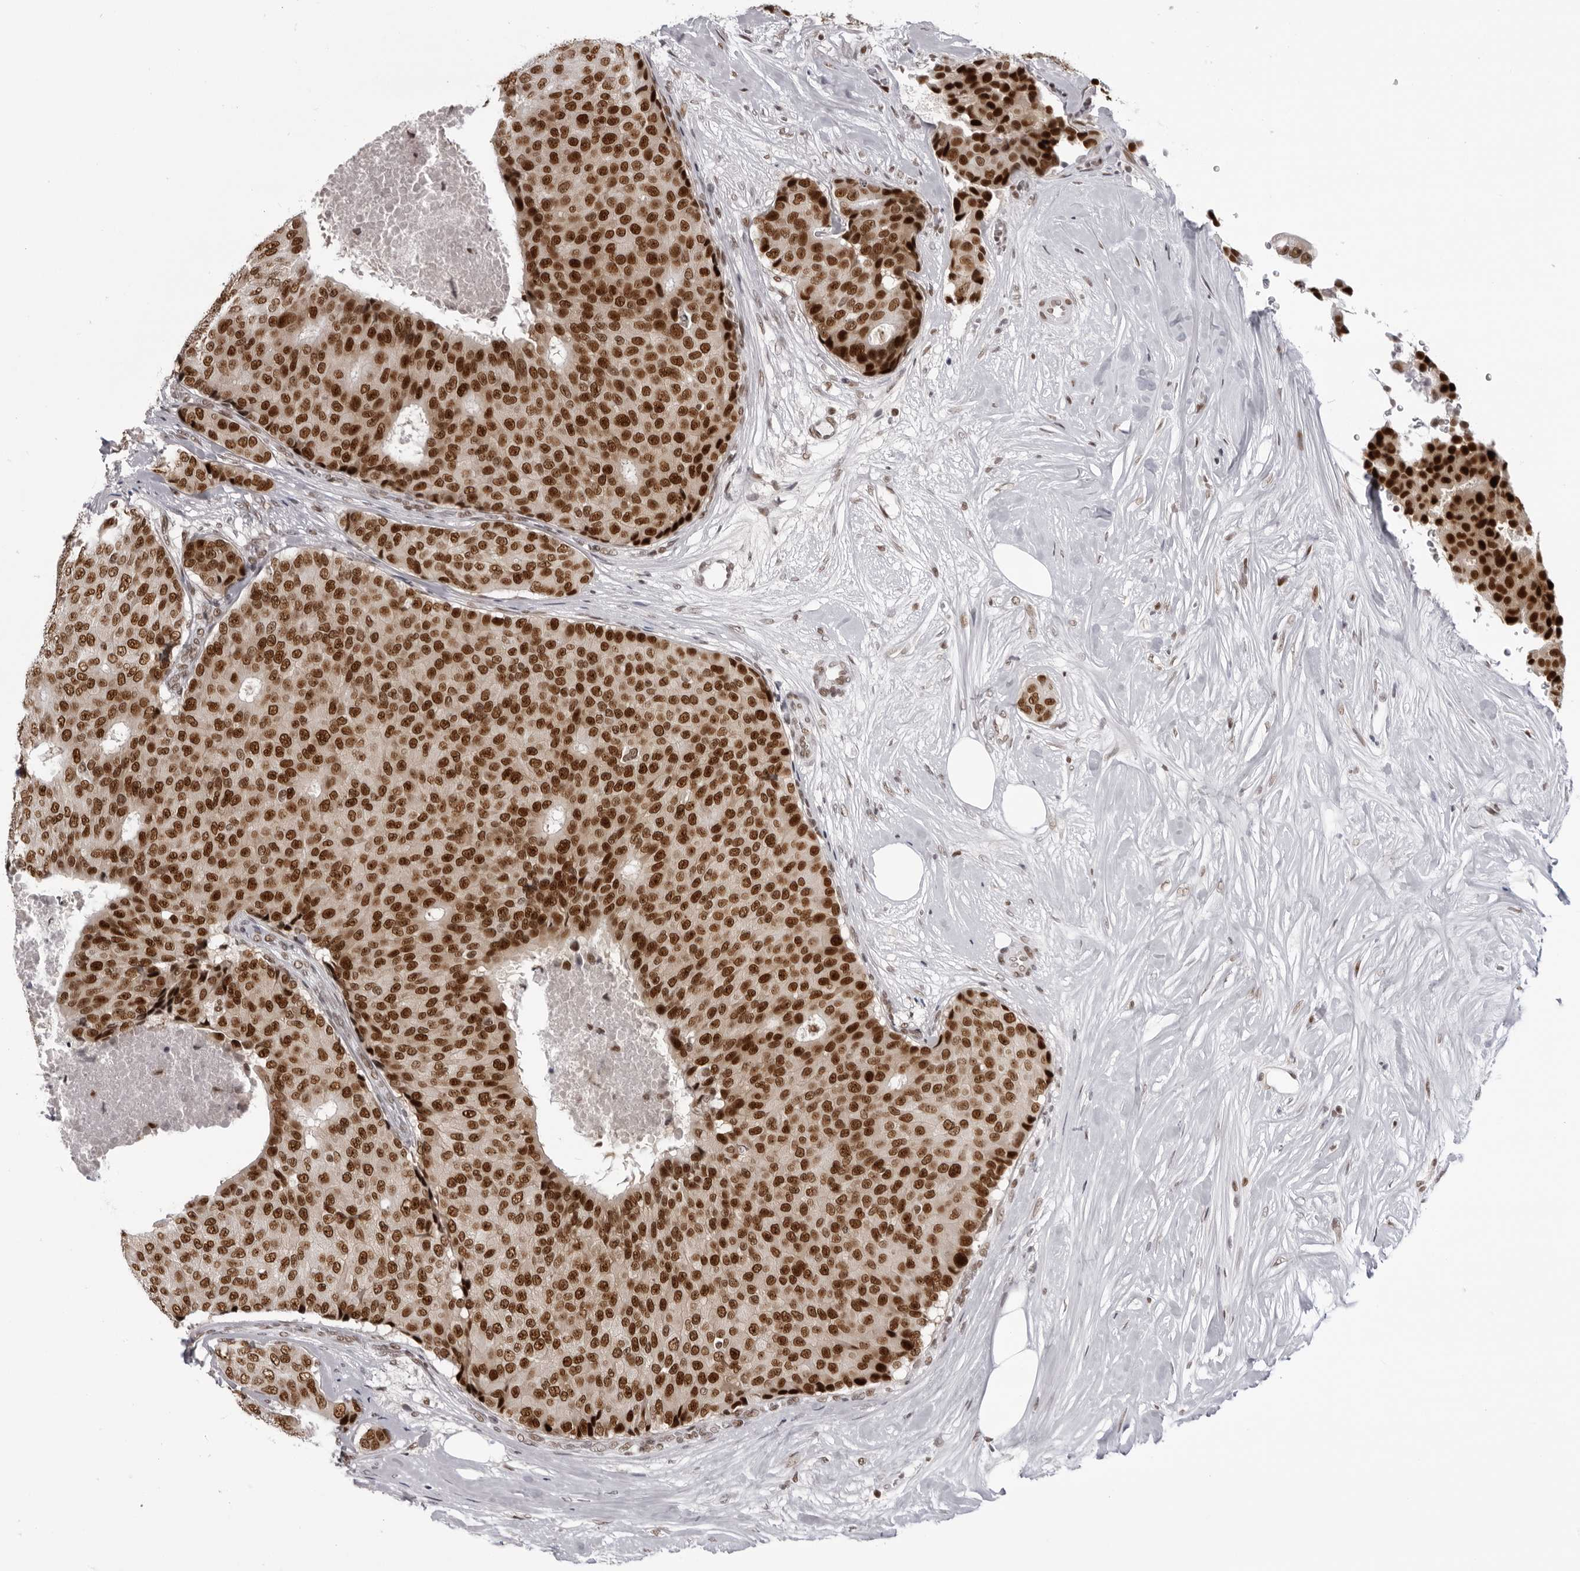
{"staining": {"intensity": "strong", "quantity": ">75%", "location": "nuclear"}, "tissue": "breast cancer", "cell_type": "Tumor cells", "image_type": "cancer", "snomed": [{"axis": "morphology", "description": "Duct carcinoma"}, {"axis": "topography", "description": "Breast"}], "caption": "Protein expression analysis of human breast cancer reveals strong nuclear staining in about >75% of tumor cells.", "gene": "HEXIM2", "patient": {"sex": "female", "age": 75}}